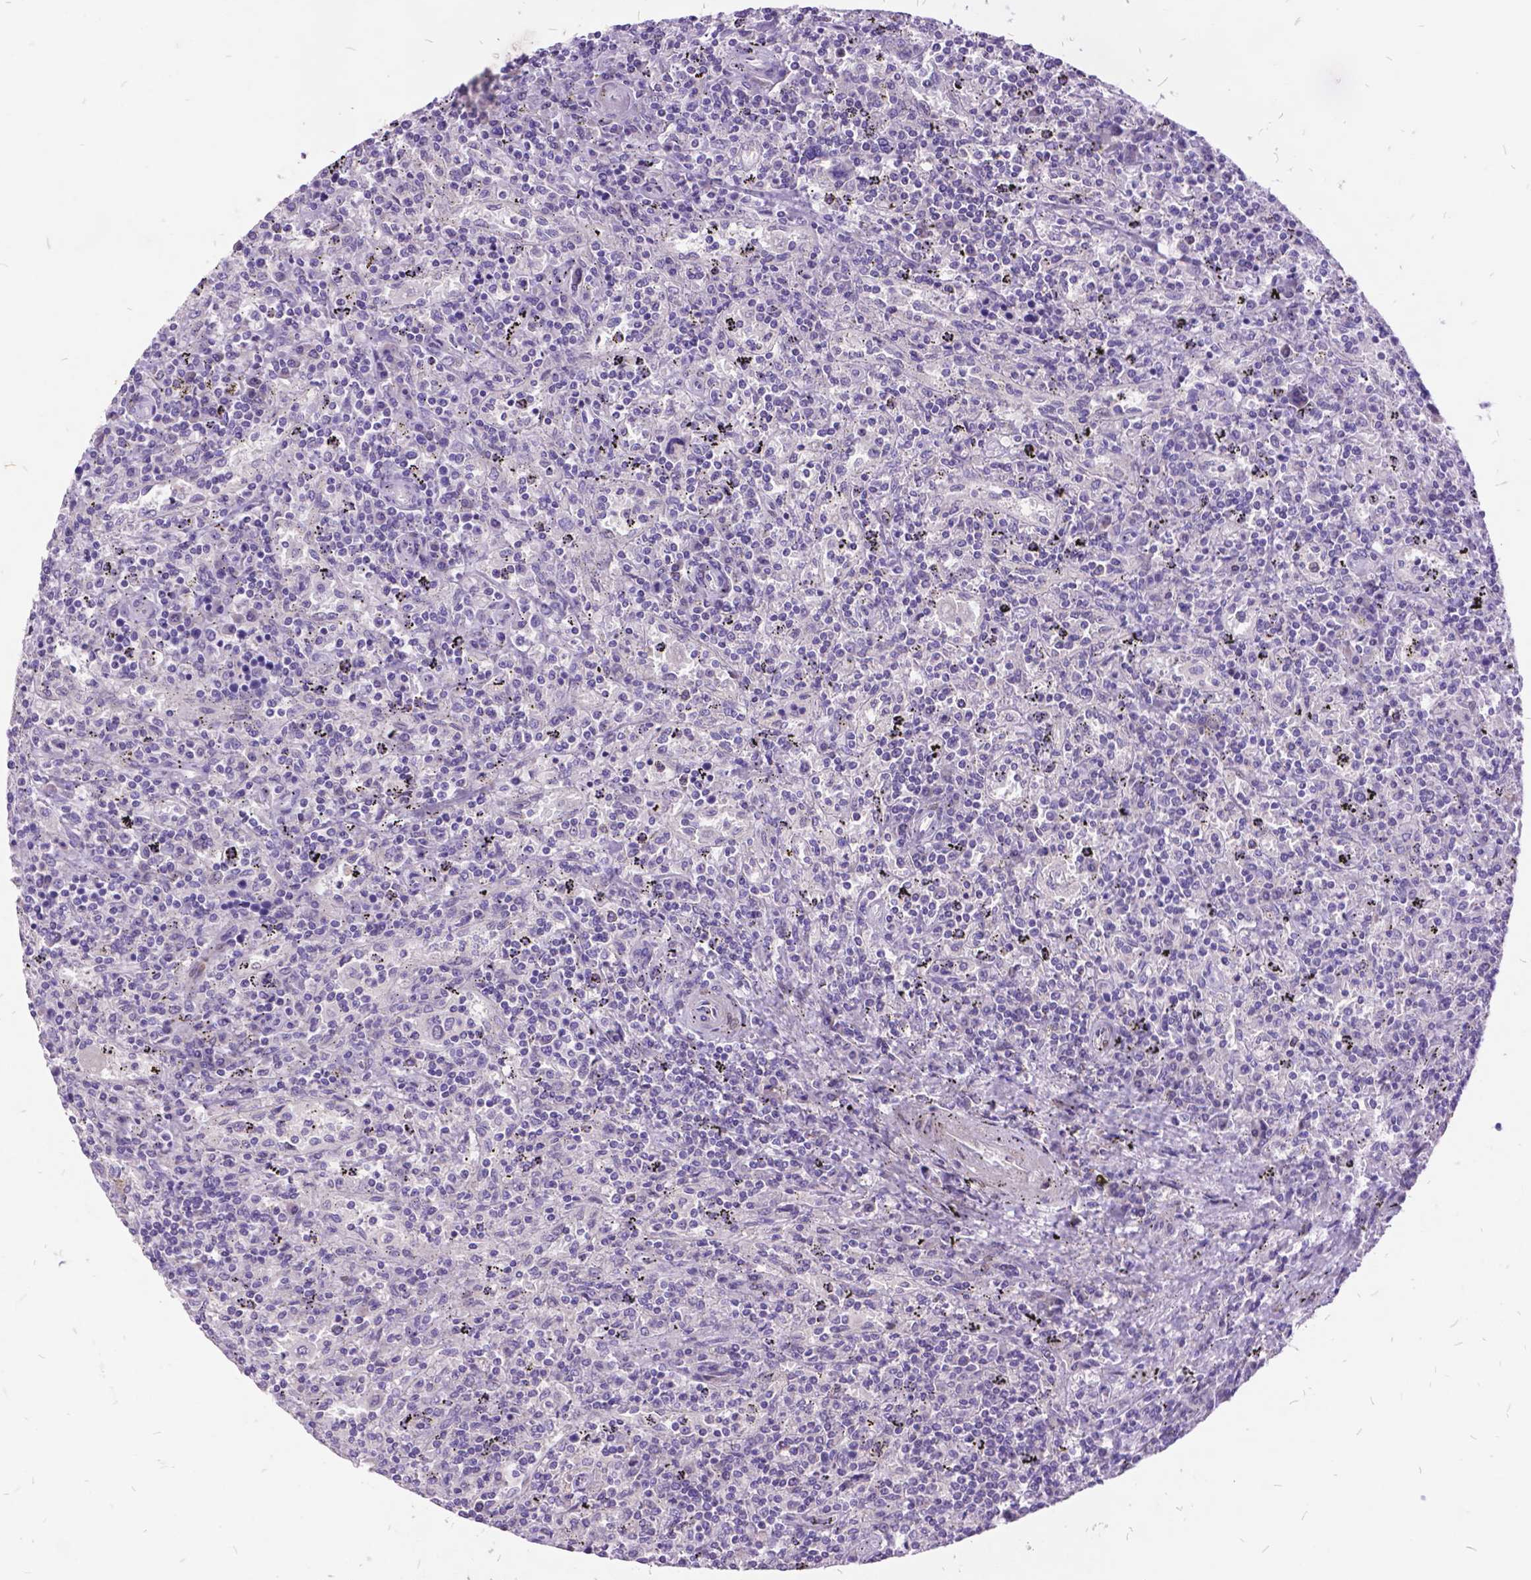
{"staining": {"intensity": "negative", "quantity": "none", "location": "none"}, "tissue": "lymphoma", "cell_type": "Tumor cells", "image_type": "cancer", "snomed": [{"axis": "morphology", "description": "Malignant lymphoma, non-Hodgkin's type, Low grade"}, {"axis": "topography", "description": "Spleen"}], "caption": "Tumor cells show no significant expression in lymphoma.", "gene": "ITGB6", "patient": {"sex": "male", "age": 62}}